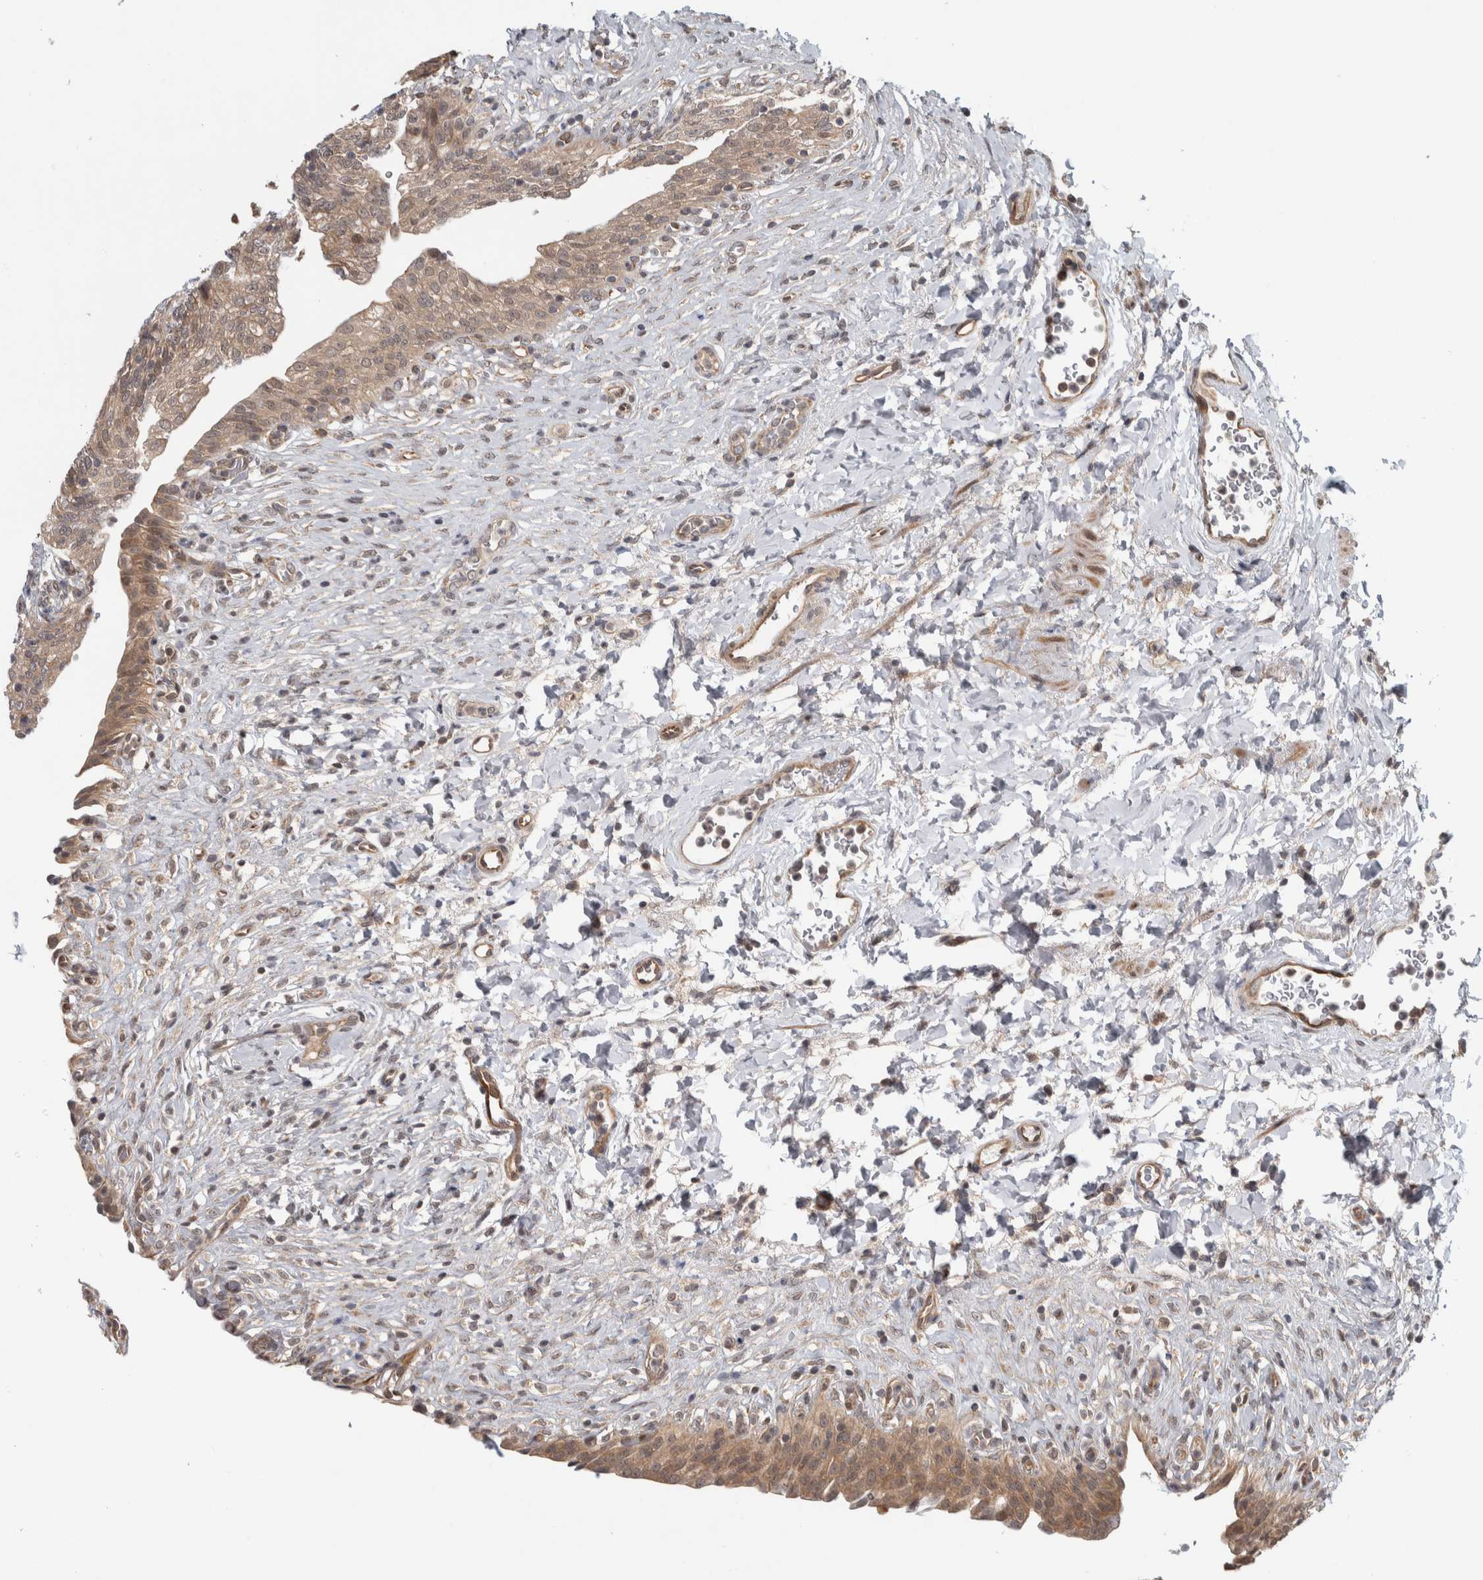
{"staining": {"intensity": "weak", "quantity": ">75%", "location": "cytoplasmic/membranous,nuclear"}, "tissue": "urinary bladder", "cell_type": "Urothelial cells", "image_type": "normal", "snomed": [{"axis": "morphology", "description": "Urothelial carcinoma, High grade"}, {"axis": "topography", "description": "Urinary bladder"}], "caption": "A low amount of weak cytoplasmic/membranous,nuclear expression is appreciated in approximately >75% of urothelial cells in benign urinary bladder.", "gene": "TBC1D31", "patient": {"sex": "male", "age": 46}}